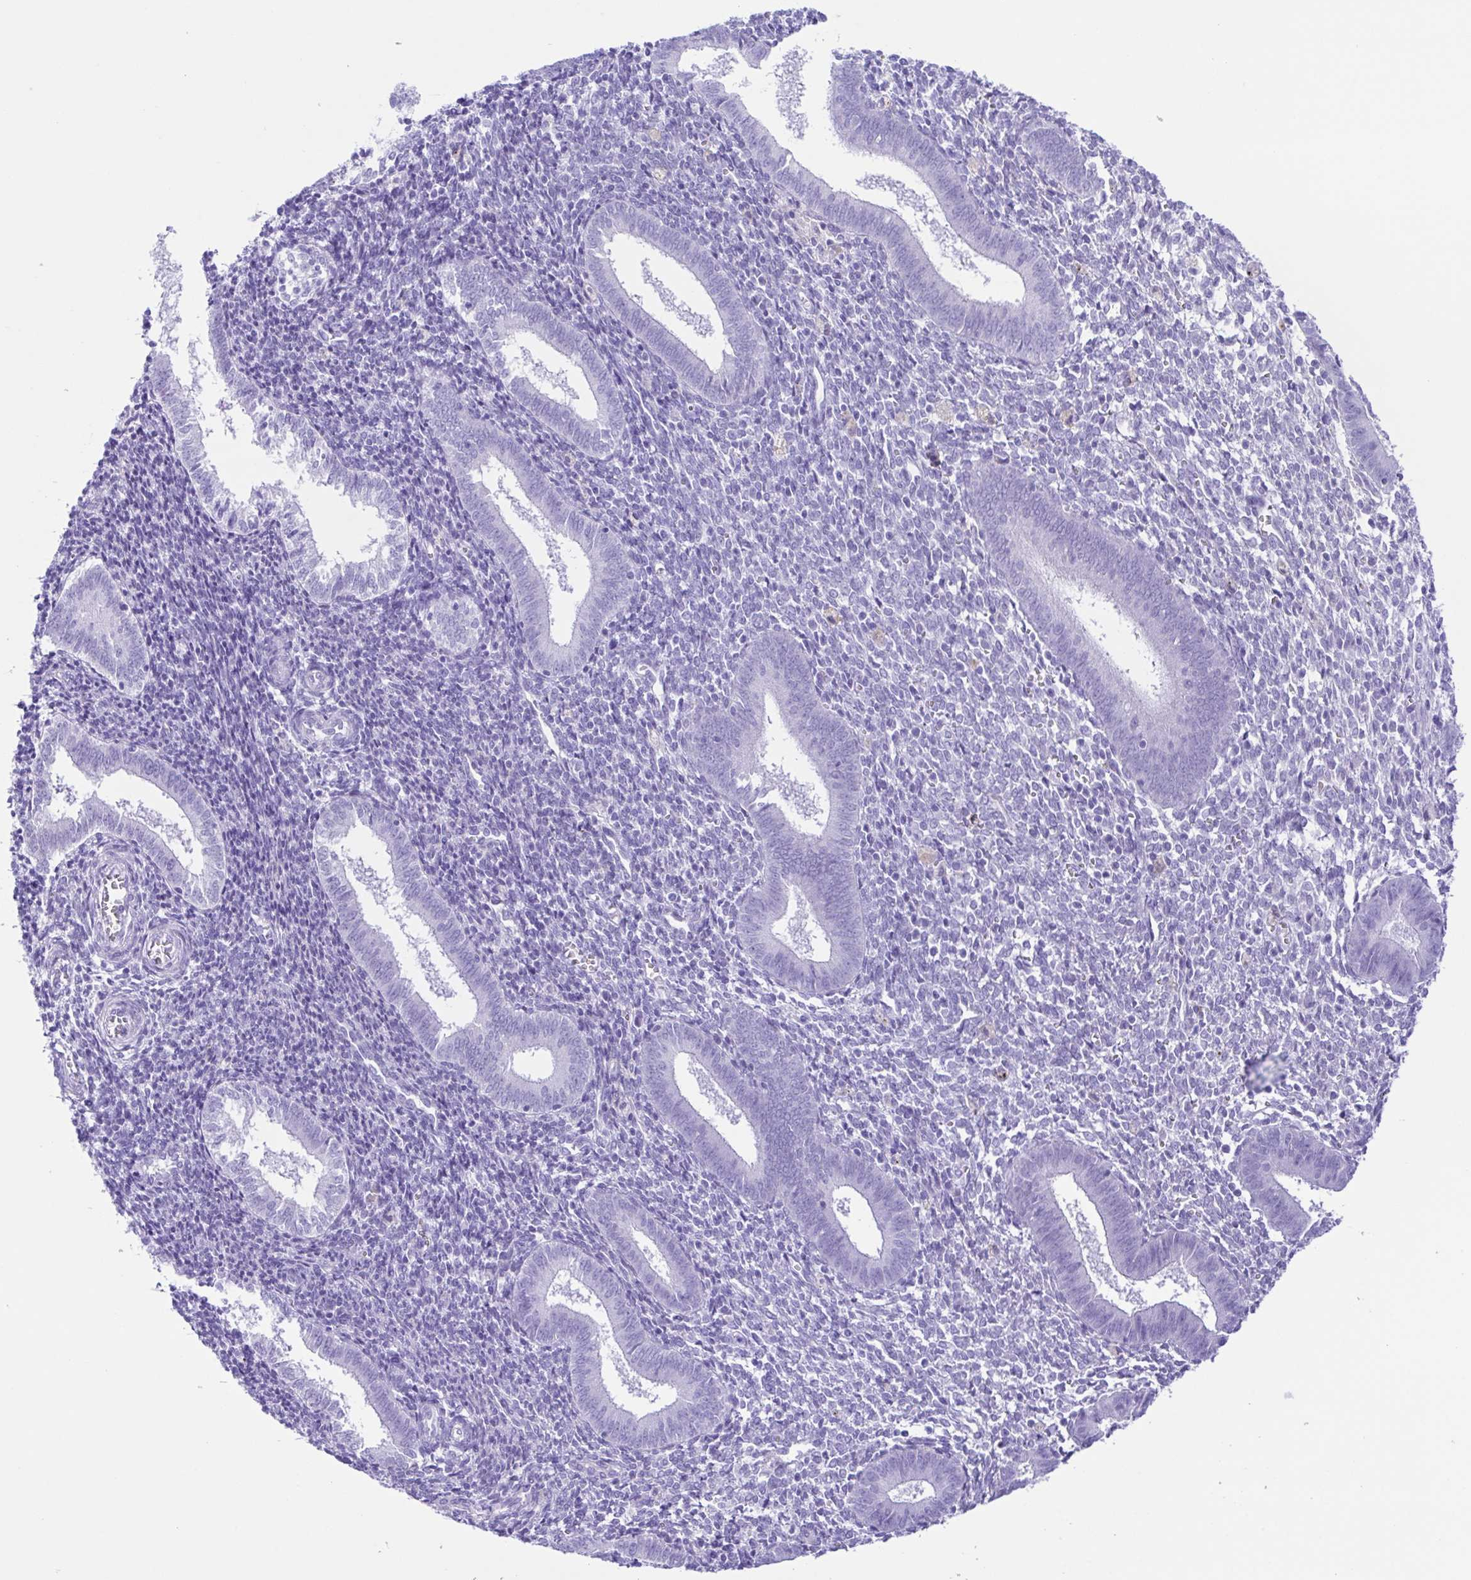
{"staining": {"intensity": "negative", "quantity": "none", "location": "none"}, "tissue": "endometrium", "cell_type": "Cells in endometrial stroma", "image_type": "normal", "snomed": [{"axis": "morphology", "description": "Normal tissue, NOS"}, {"axis": "topography", "description": "Endometrium"}], "caption": "IHC histopathology image of unremarkable endometrium: human endometrium stained with DAB (3,3'-diaminobenzidine) exhibits no significant protein expression in cells in endometrial stroma.", "gene": "GPR17", "patient": {"sex": "female", "age": 25}}